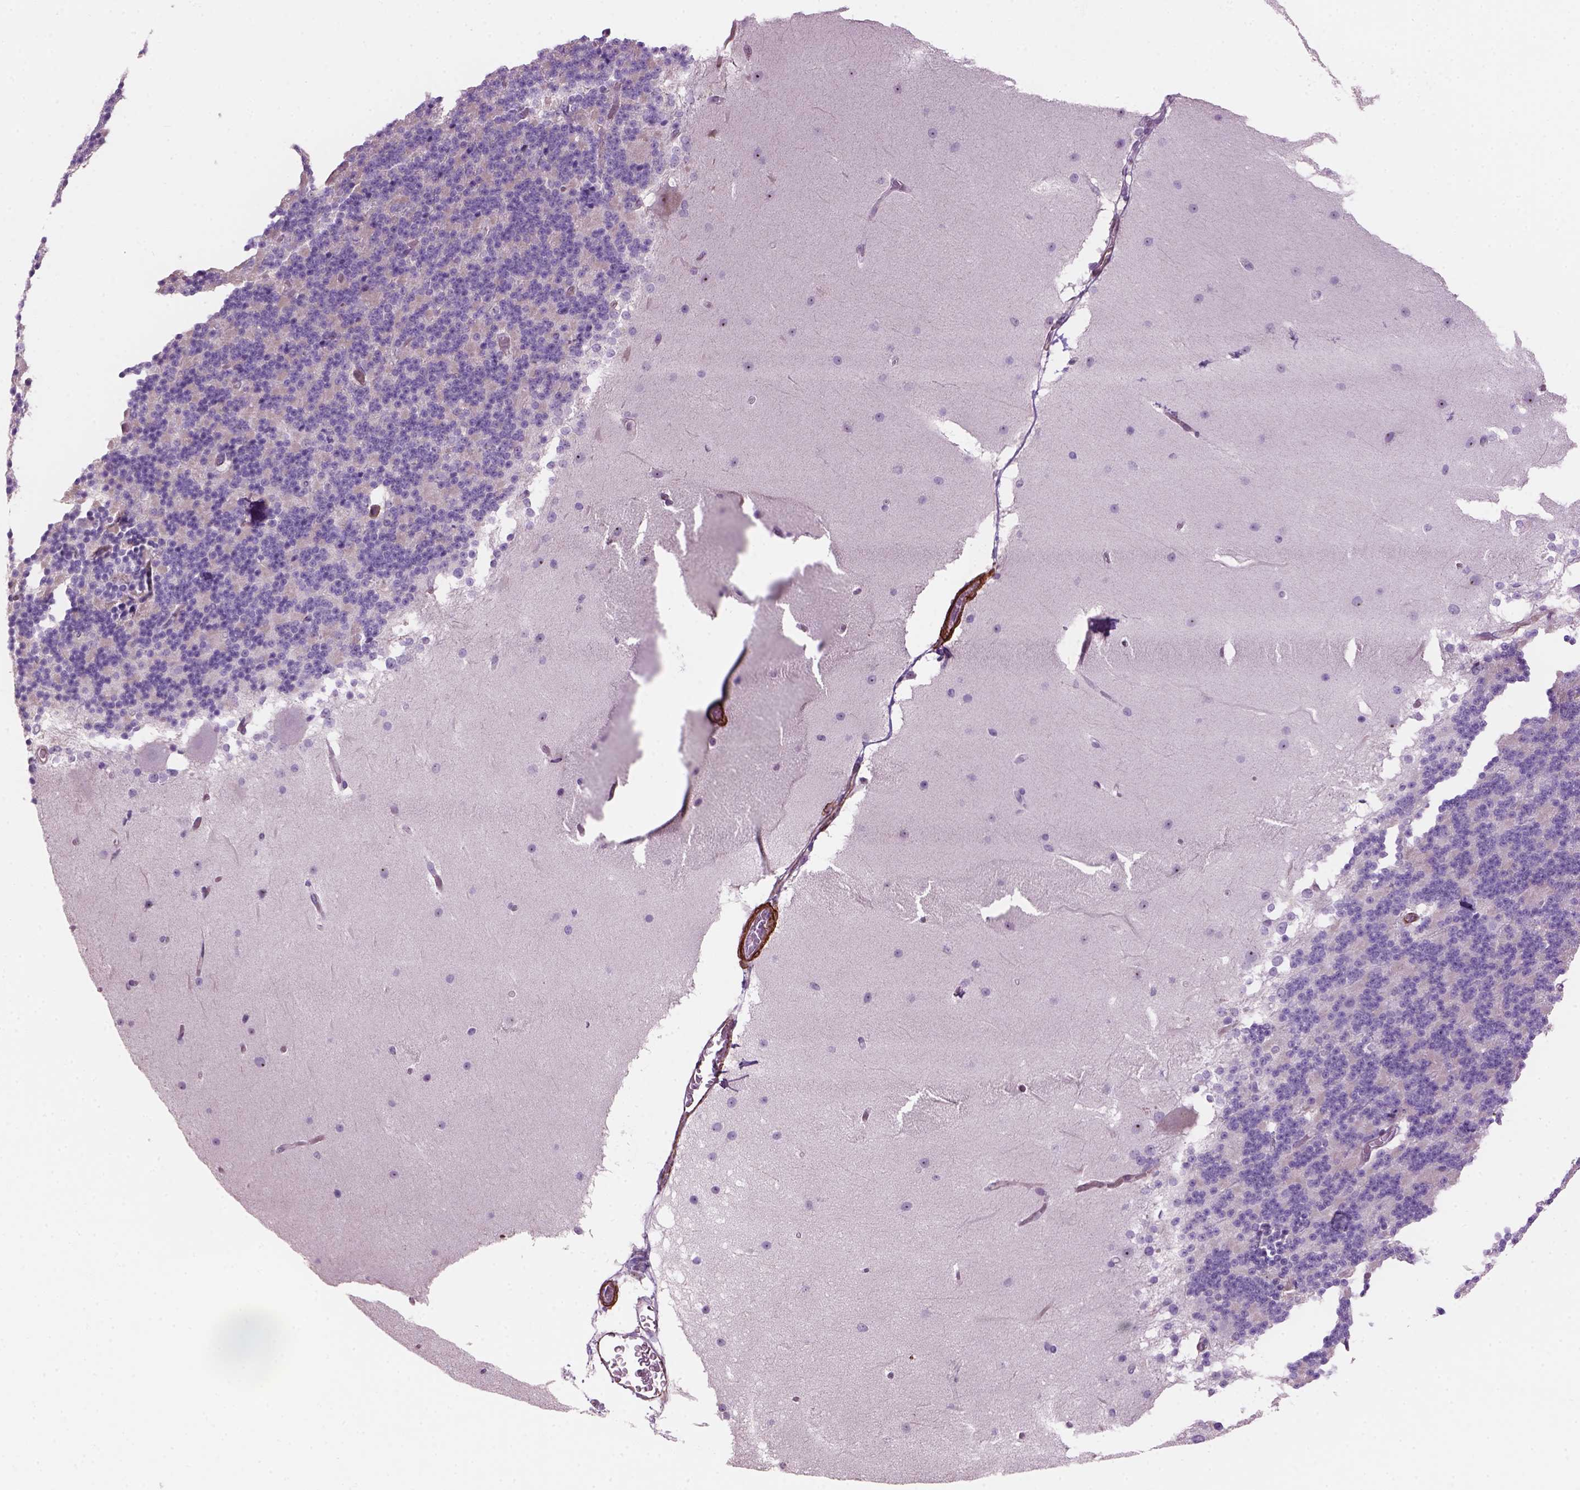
{"staining": {"intensity": "negative", "quantity": "none", "location": "none"}, "tissue": "cerebellum", "cell_type": "Cells in granular layer", "image_type": "normal", "snomed": [{"axis": "morphology", "description": "Normal tissue, NOS"}, {"axis": "topography", "description": "Cerebellum"}], "caption": "This is an immunohistochemistry (IHC) histopathology image of normal human cerebellum. There is no expression in cells in granular layer.", "gene": "RRS1", "patient": {"sex": "female", "age": 19}}